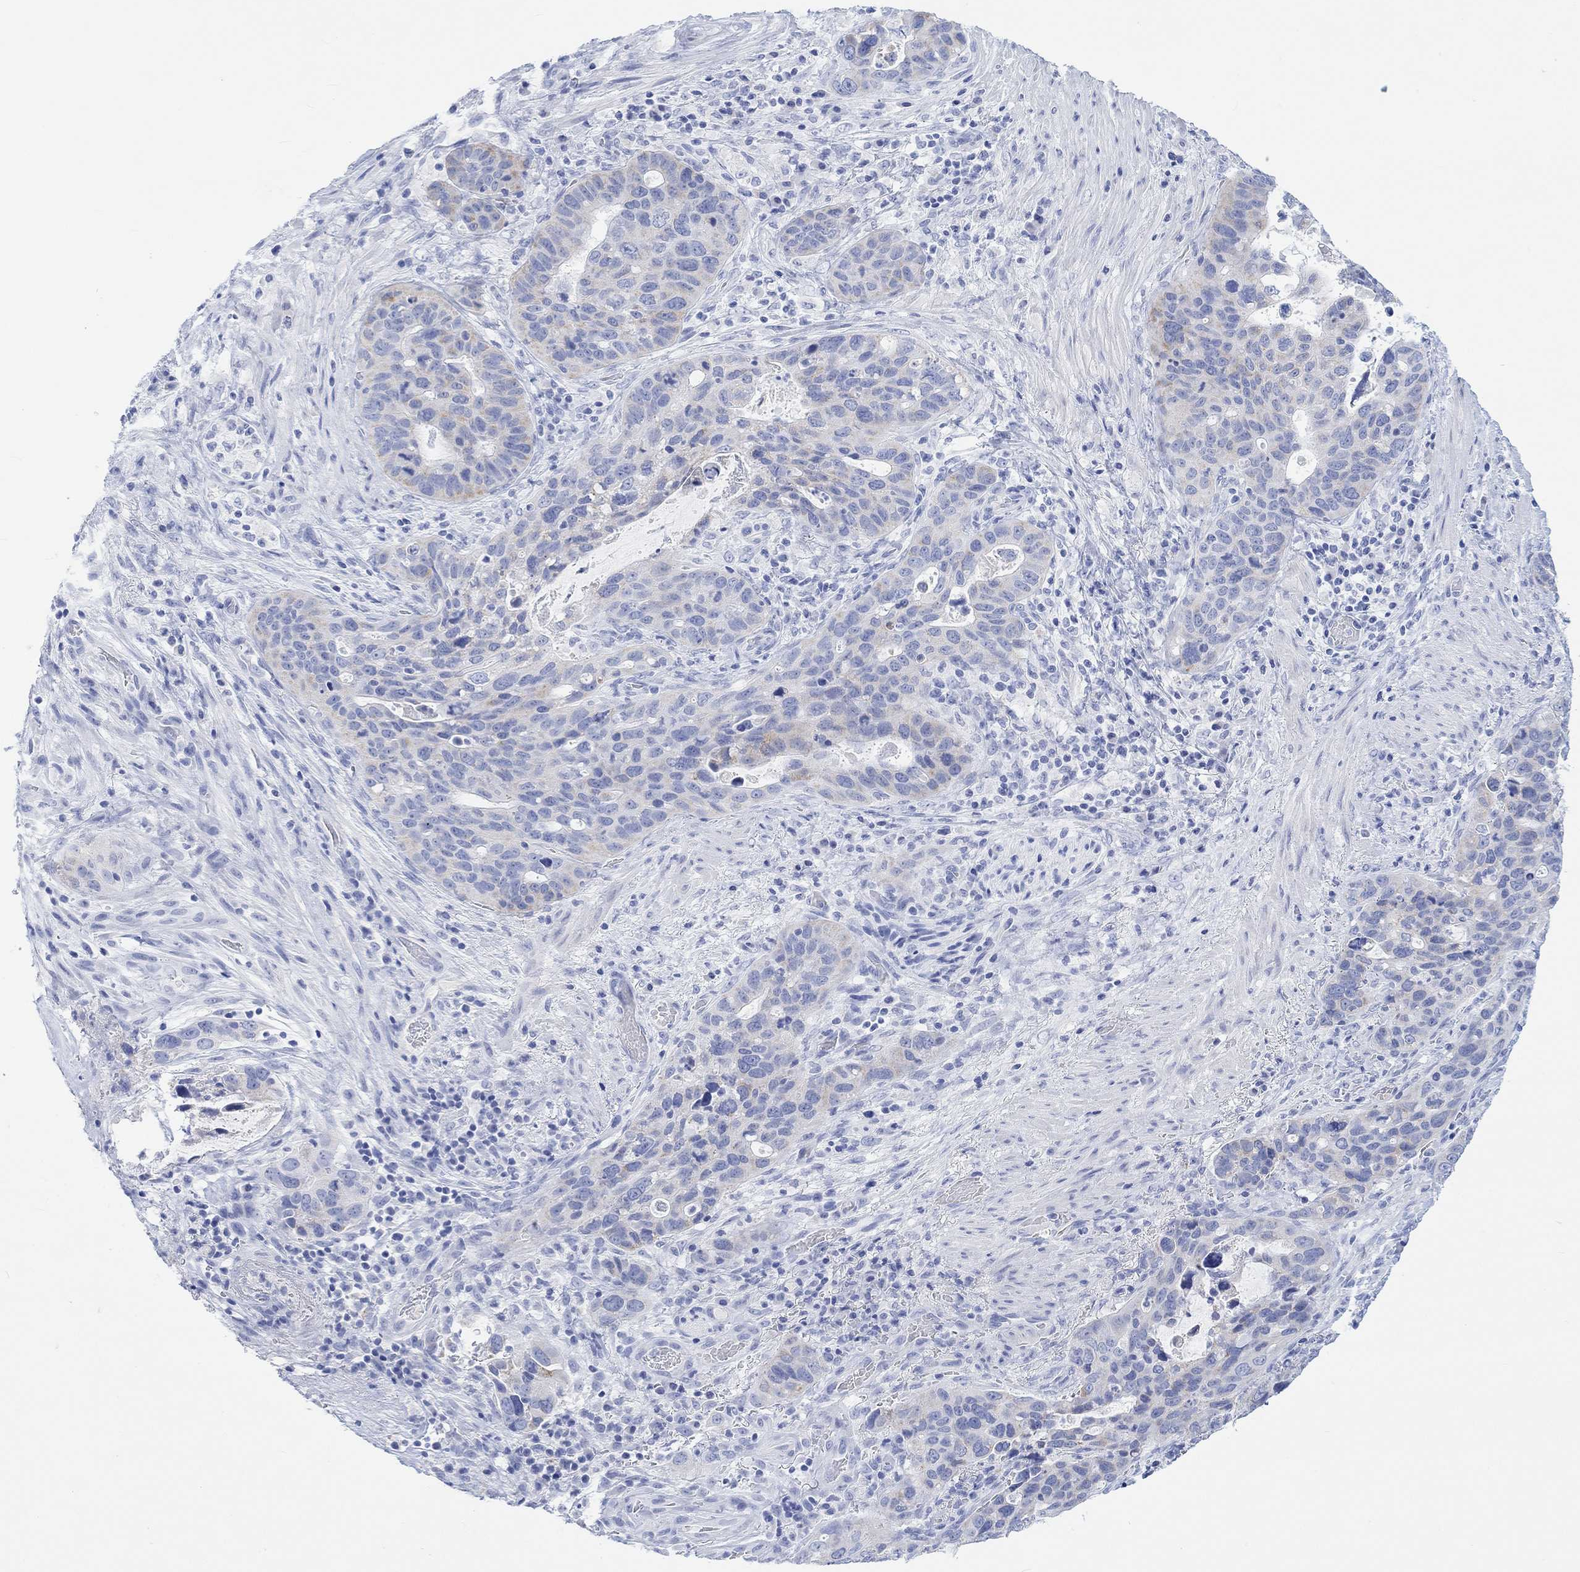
{"staining": {"intensity": "weak", "quantity": "<25%", "location": "cytoplasmic/membranous"}, "tissue": "stomach cancer", "cell_type": "Tumor cells", "image_type": "cancer", "snomed": [{"axis": "morphology", "description": "Adenocarcinoma, NOS"}, {"axis": "topography", "description": "Stomach"}], "caption": "Photomicrograph shows no protein expression in tumor cells of stomach cancer tissue.", "gene": "CALCA", "patient": {"sex": "male", "age": 54}}